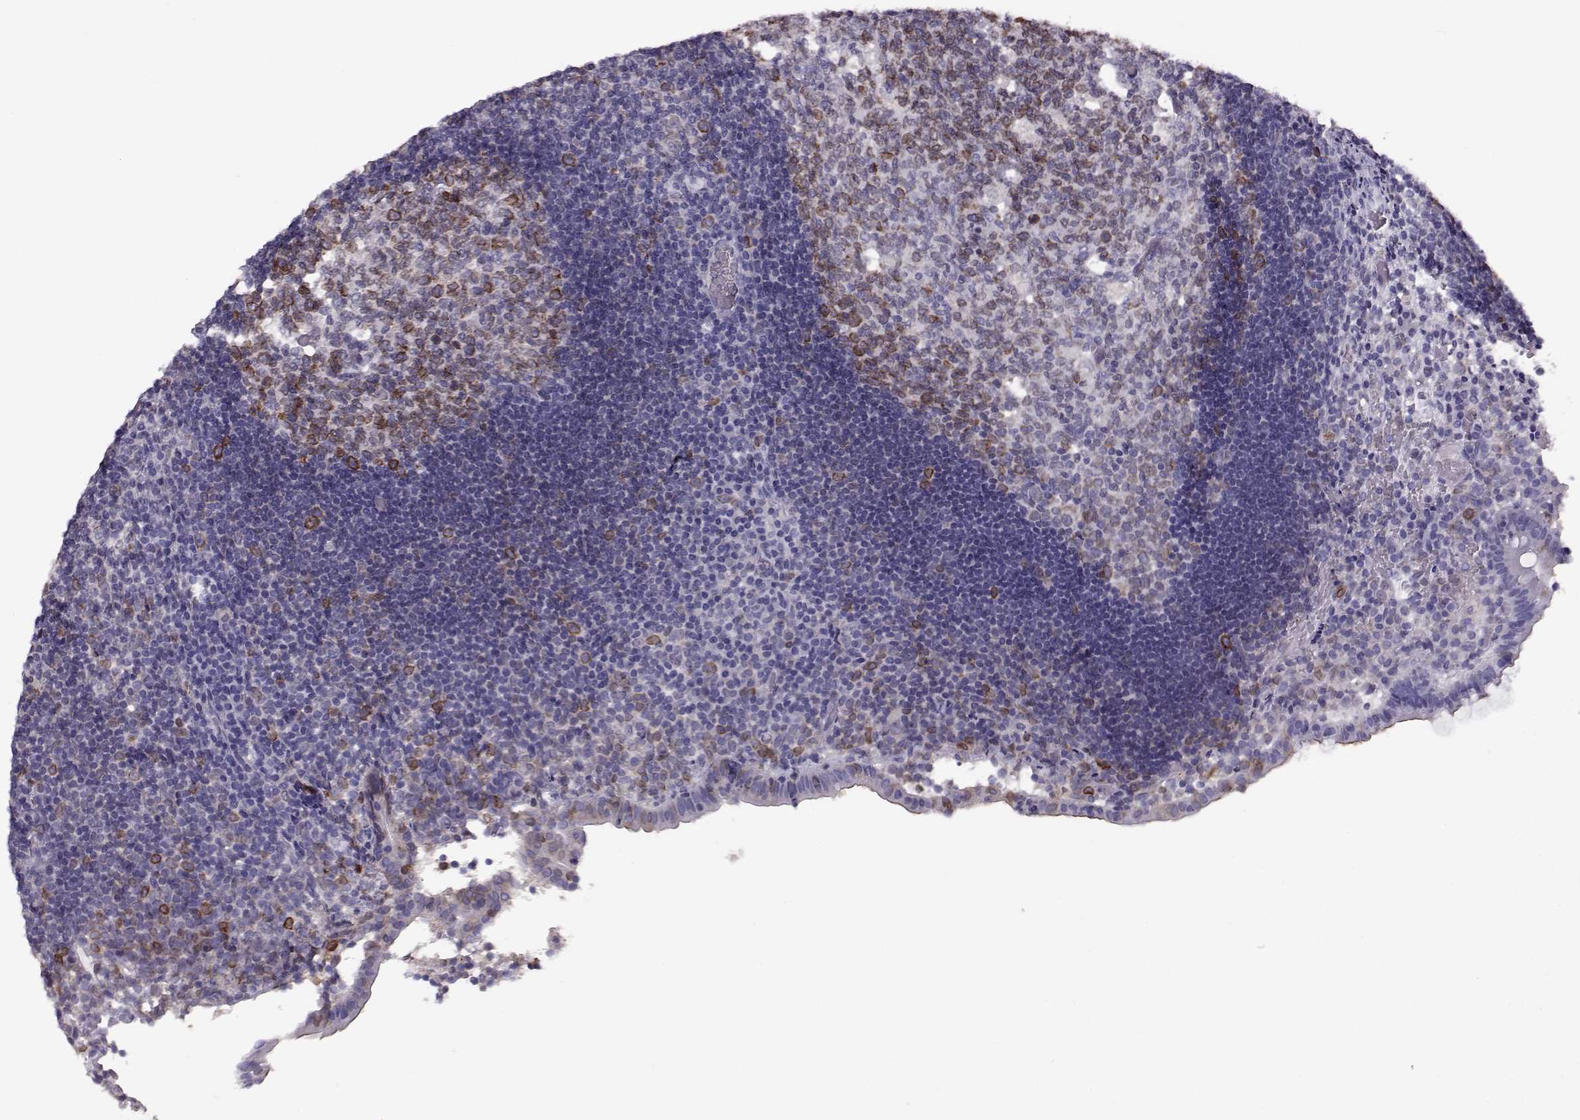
{"staining": {"intensity": "moderate", "quantity": "<25%", "location": "cytoplasmic/membranous"}, "tissue": "appendix", "cell_type": "Glandular cells", "image_type": "normal", "snomed": [{"axis": "morphology", "description": "Normal tissue, NOS"}, {"axis": "topography", "description": "Appendix"}], "caption": "Immunohistochemical staining of benign appendix reveals moderate cytoplasmic/membranous protein positivity in about <25% of glandular cells.", "gene": "ELOVL5", "patient": {"sex": "female", "age": 32}}